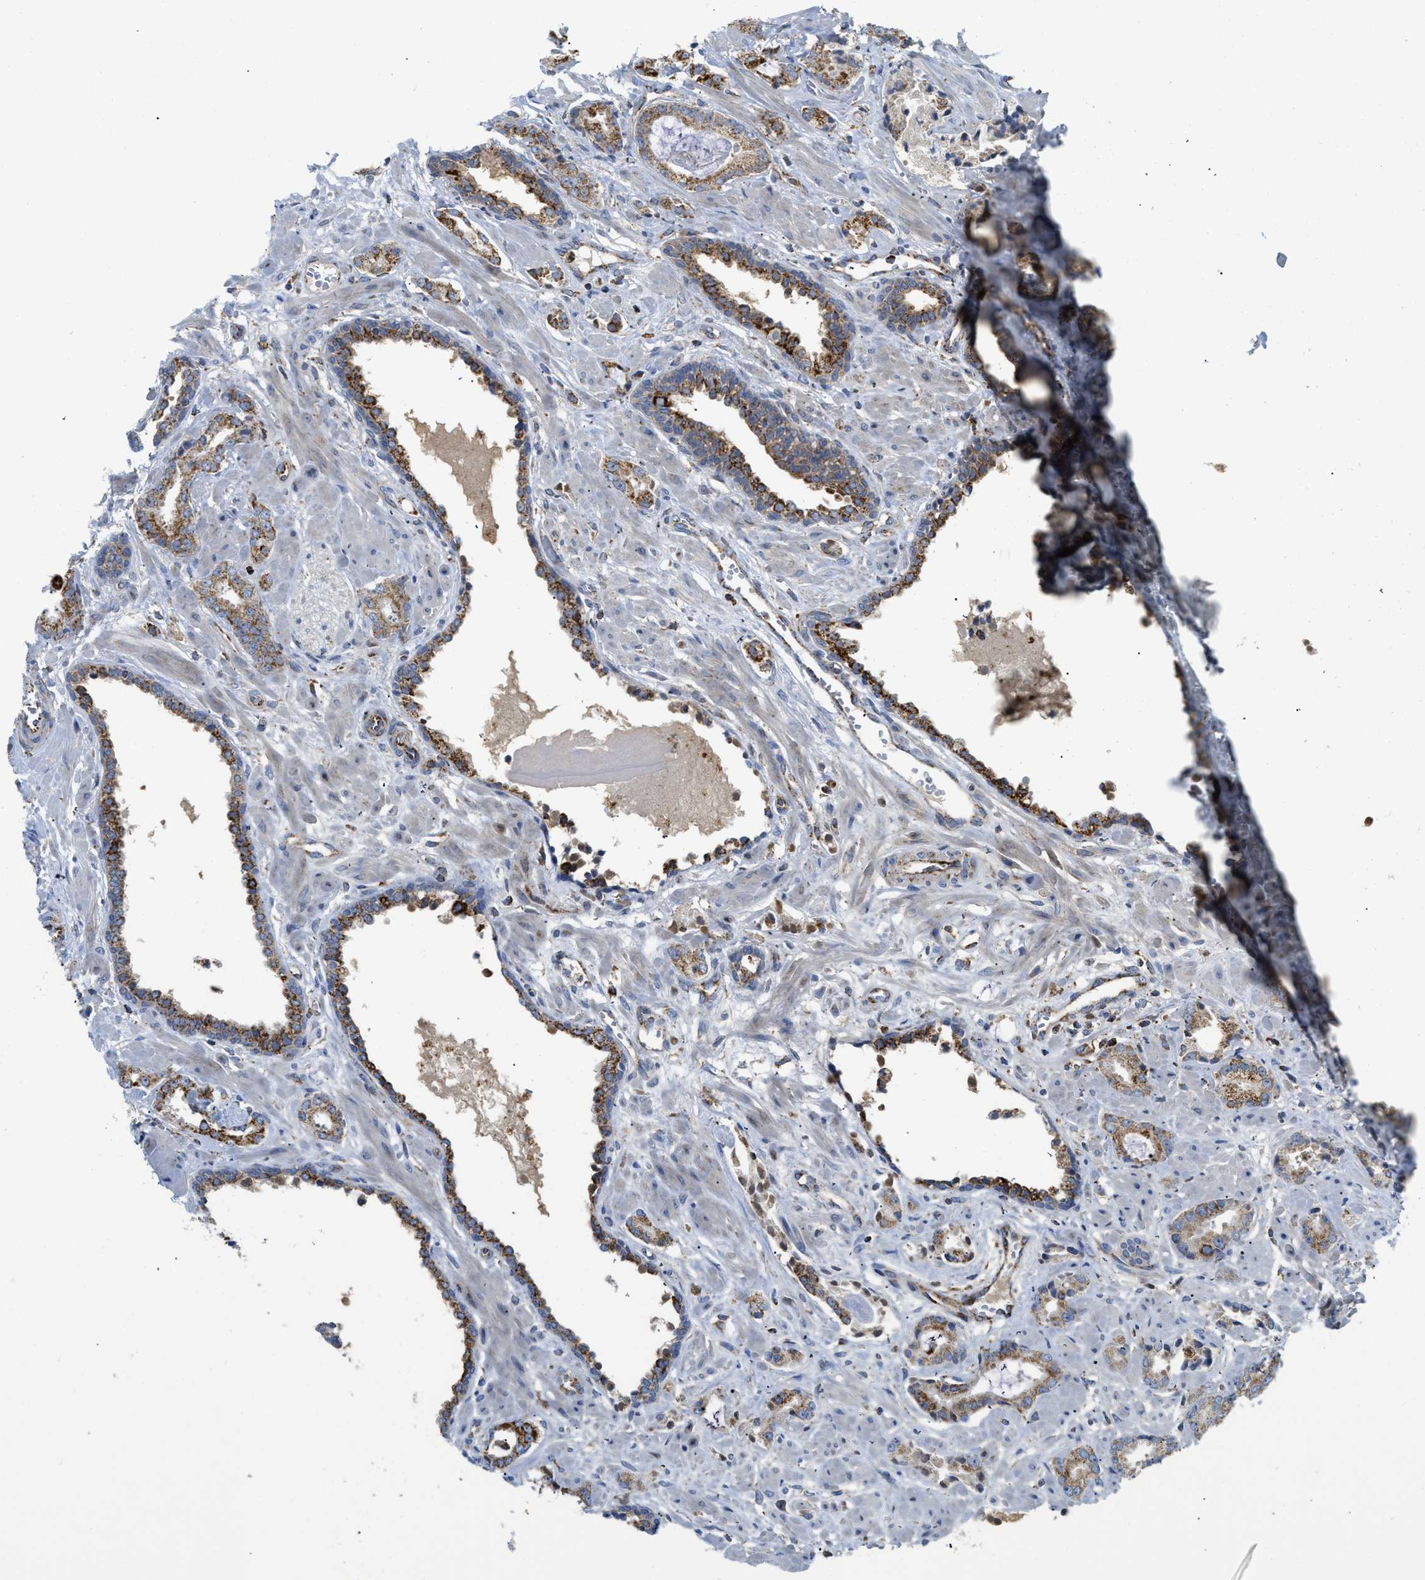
{"staining": {"intensity": "strong", "quantity": ">75%", "location": "cytoplasmic/membranous"}, "tissue": "prostate cancer", "cell_type": "Tumor cells", "image_type": "cancer", "snomed": [{"axis": "morphology", "description": "Adenocarcinoma, Low grade"}, {"axis": "topography", "description": "Prostate"}], "caption": "Prostate low-grade adenocarcinoma was stained to show a protein in brown. There is high levels of strong cytoplasmic/membranous staining in approximately >75% of tumor cells.", "gene": "SQOR", "patient": {"sex": "male", "age": 53}}